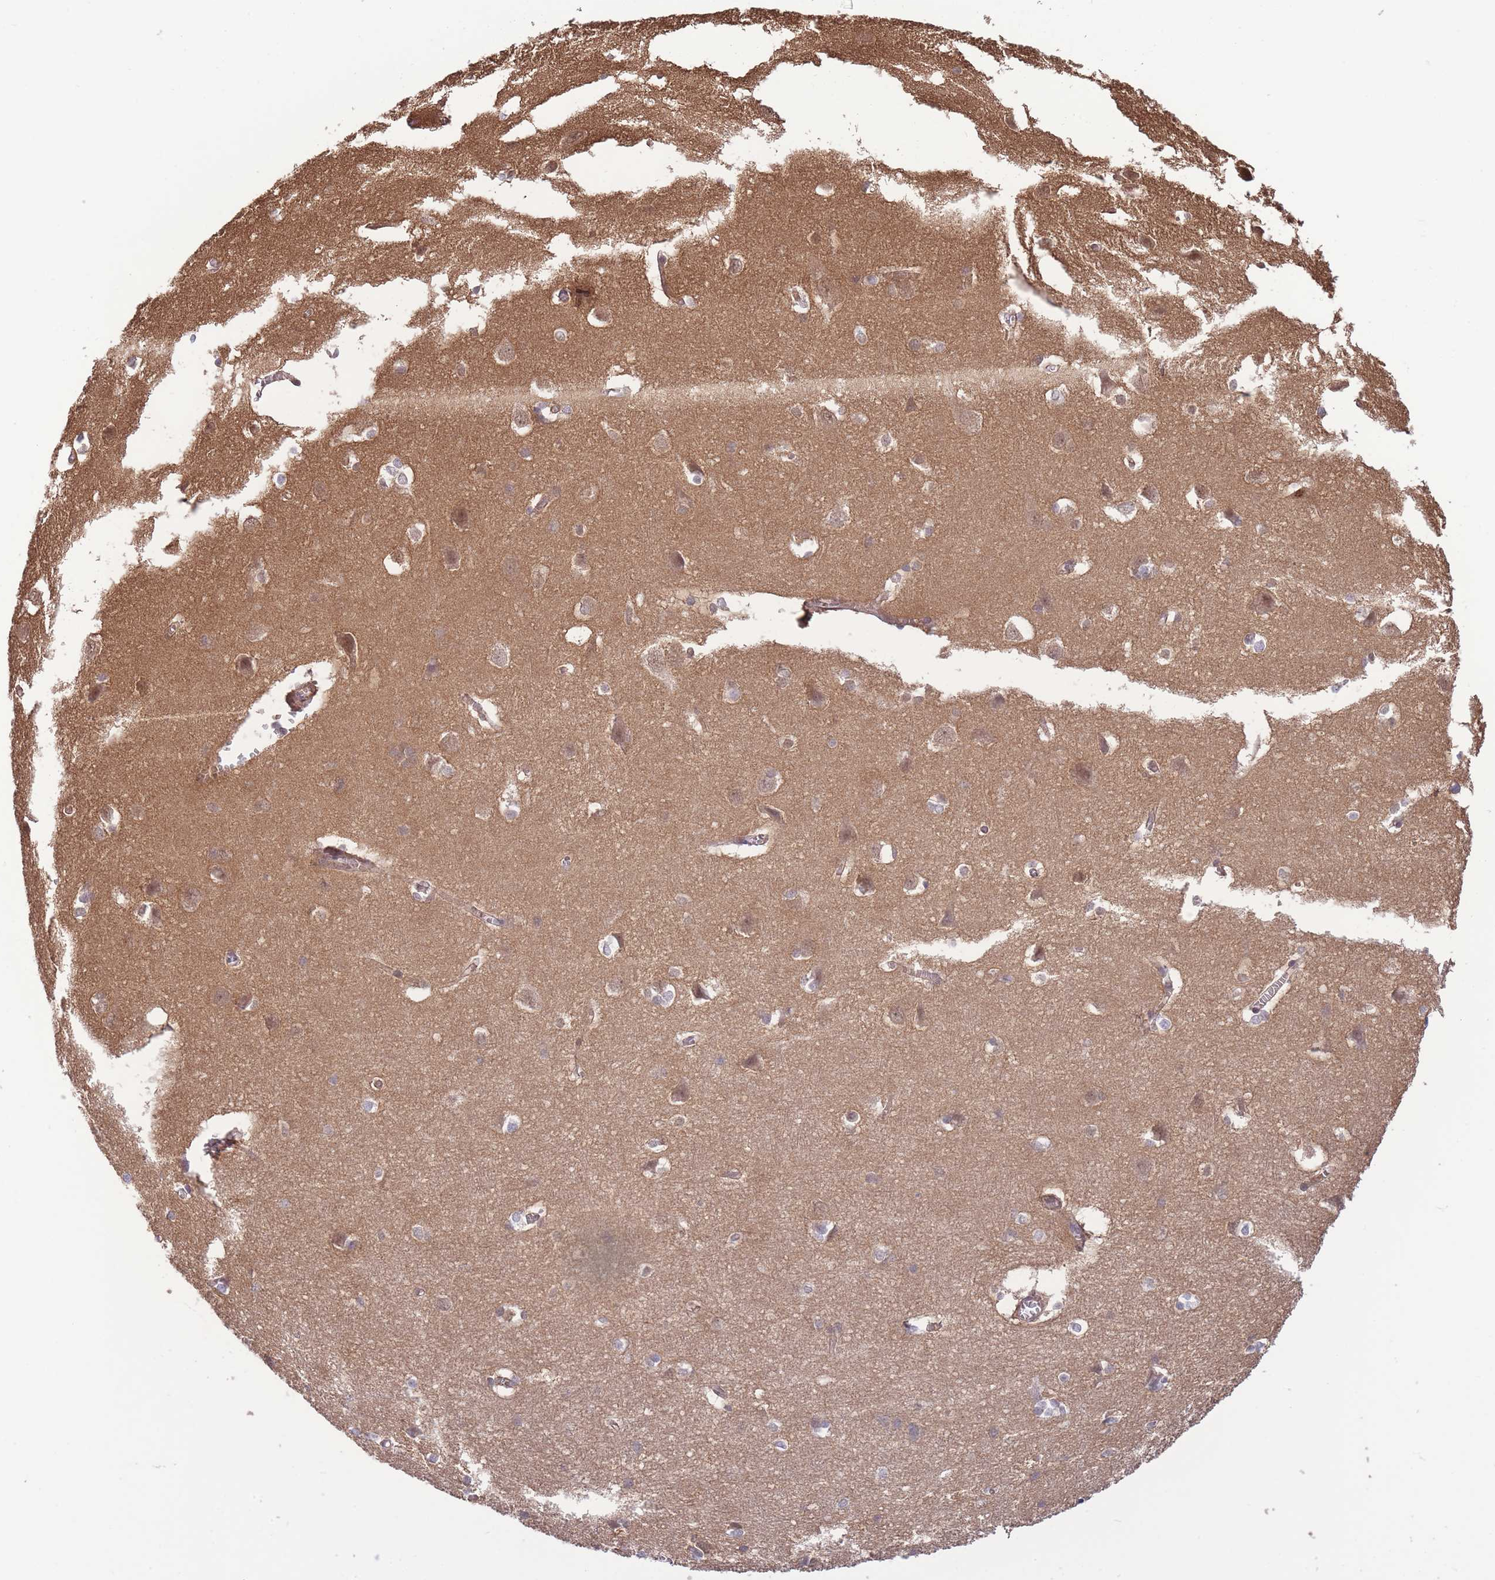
{"staining": {"intensity": "weak", "quantity": "<25%", "location": "cytoplasmic/membranous"}, "tissue": "cerebral cortex", "cell_type": "Endothelial cells", "image_type": "normal", "snomed": [{"axis": "morphology", "description": "Normal tissue, NOS"}, {"axis": "topography", "description": "Cerebral cortex"}], "caption": "Immunohistochemistry histopathology image of benign cerebral cortex stained for a protein (brown), which demonstrates no staining in endothelial cells. (Stains: DAB IHC with hematoxylin counter stain, Microscopy: brightfield microscopy at high magnification).", "gene": "ZNF304", "patient": {"sex": "male", "age": 37}}